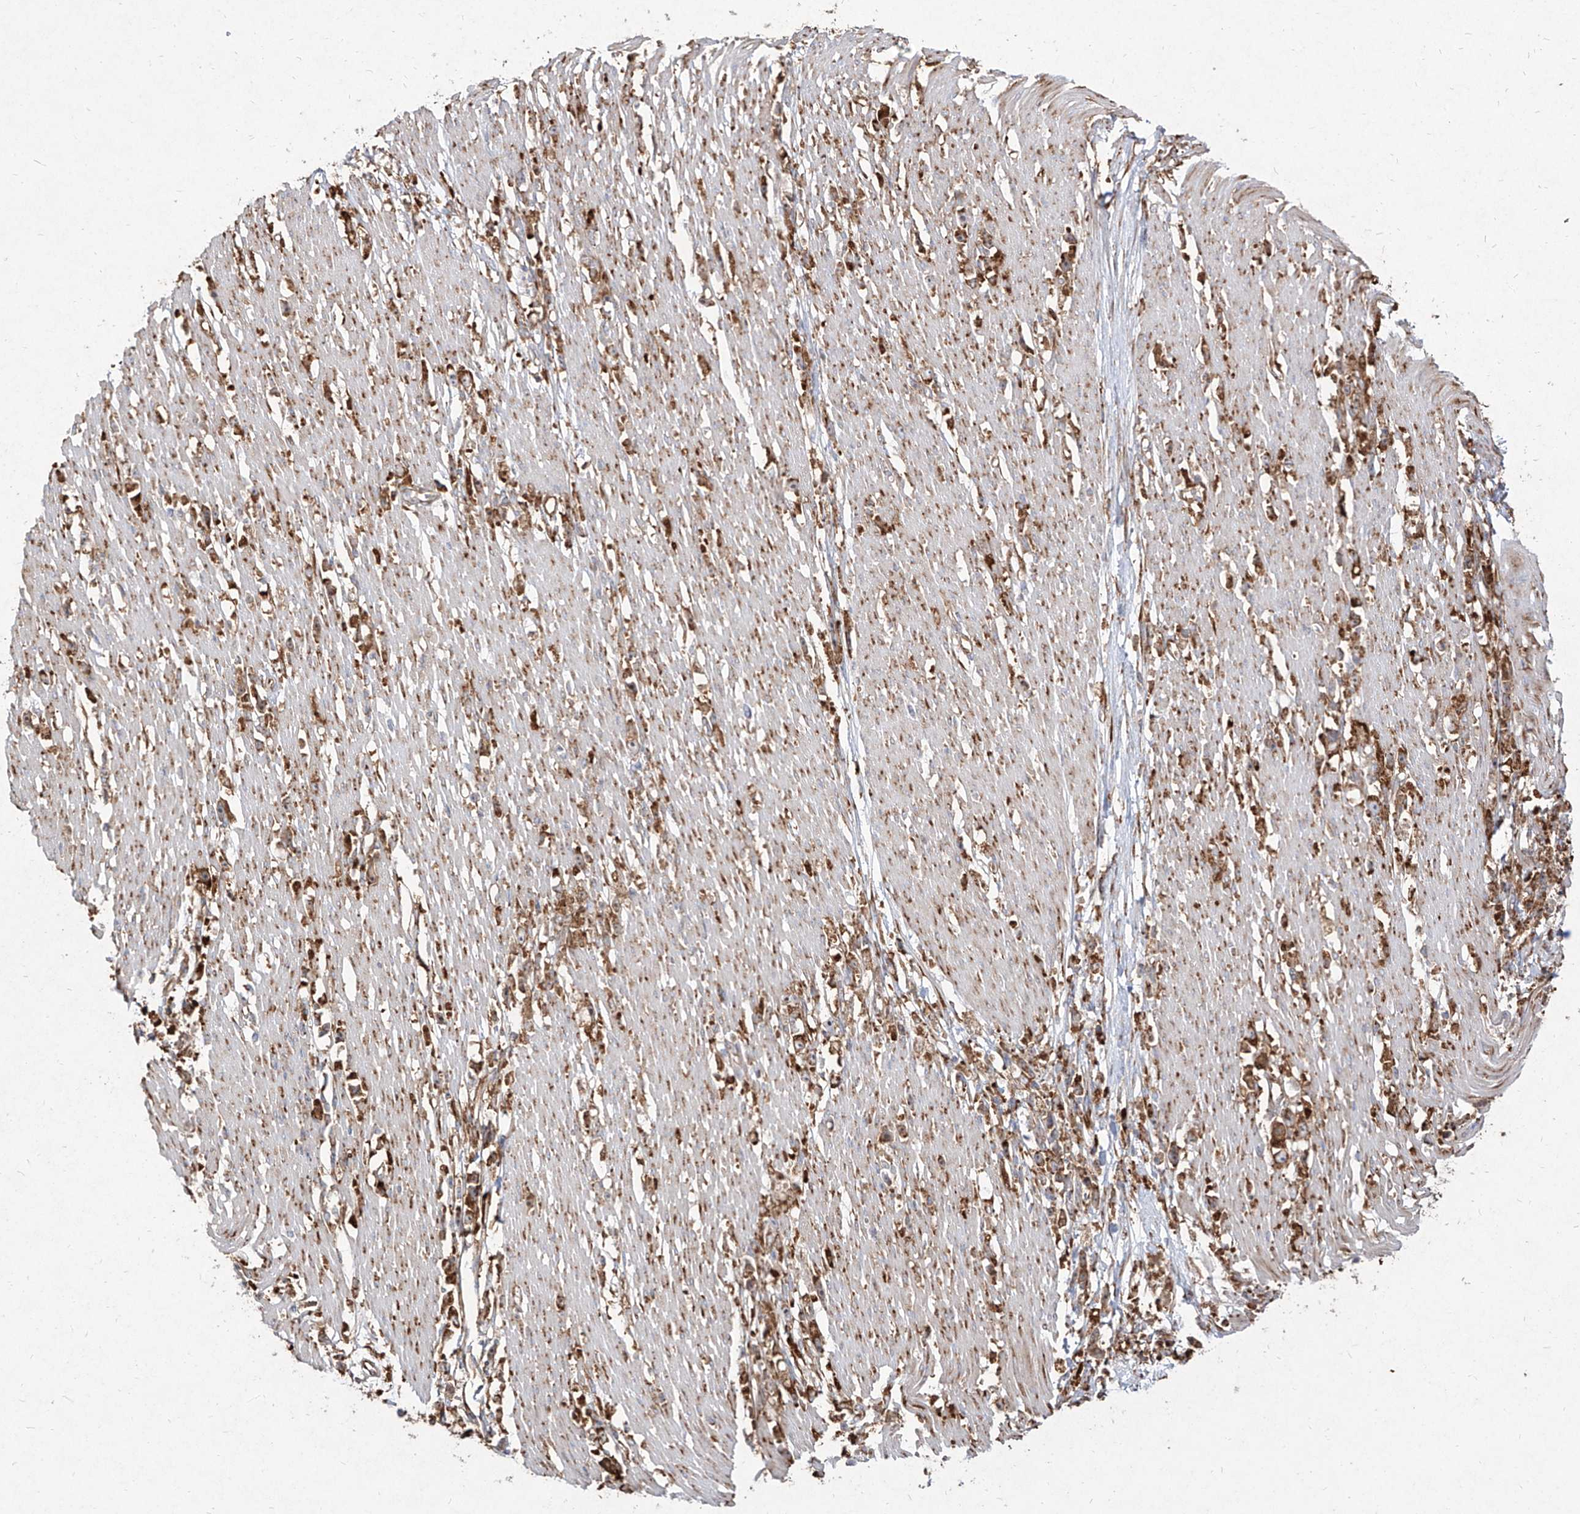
{"staining": {"intensity": "moderate", "quantity": ">75%", "location": "cytoplasmic/membranous"}, "tissue": "stomach cancer", "cell_type": "Tumor cells", "image_type": "cancer", "snomed": [{"axis": "morphology", "description": "Adenocarcinoma, NOS"}, {"axis": "topography", "description": "Stomach"}], "caption": "A high-resolution histopathology image shows immunohistochemistry (IHC) staining of stomach adenocarcinoma, which displays moderate cytoplasmic/membranous staining in about >75% of tumor cells.", "gene": "RPS25", "patient": {"sex": "female", "age": 59}}